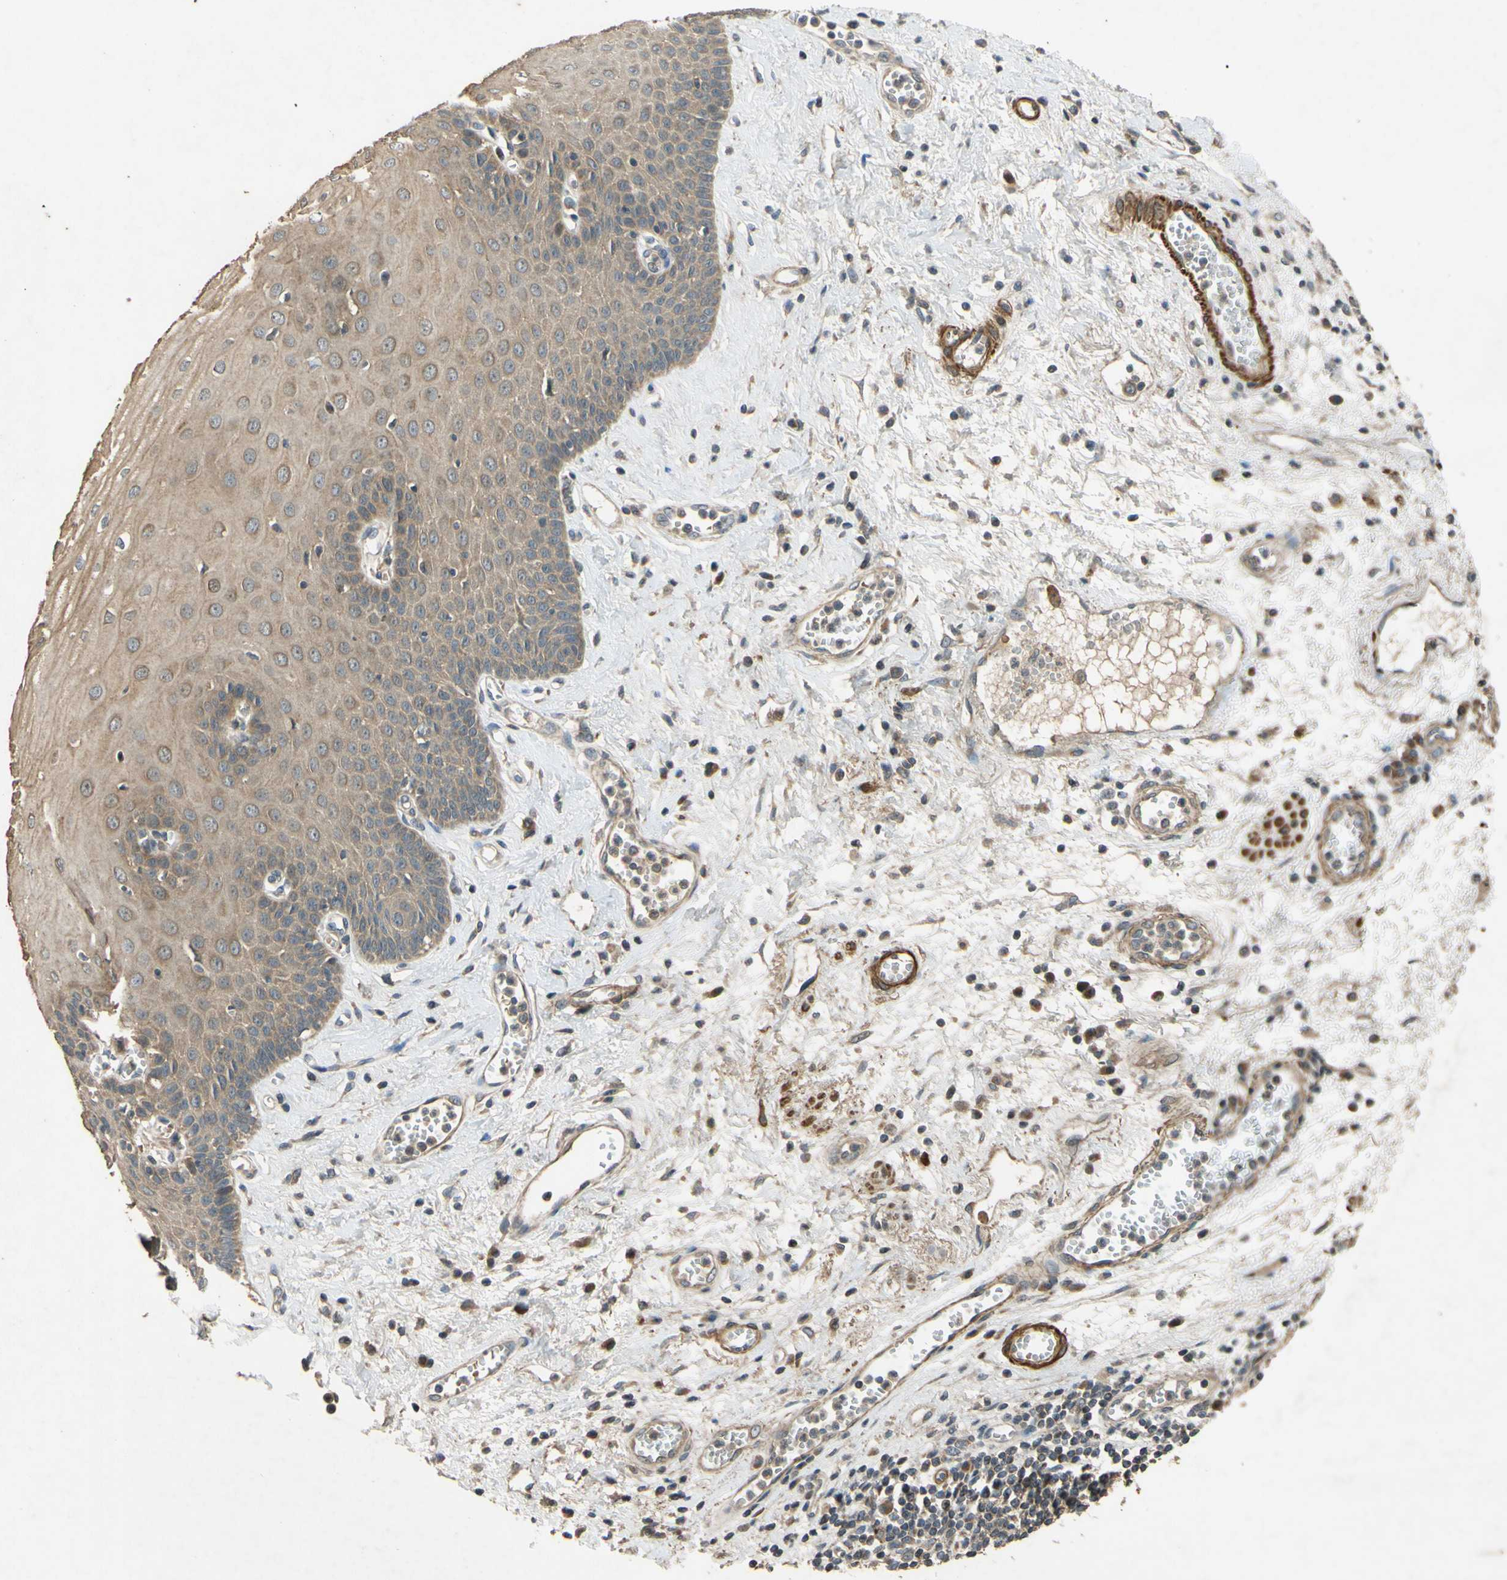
{"staining": {"intensity": "moderate", "quantity": "<25%", "location": "cytoplasmic/membranous"}, "tissue": "esophagus", "cell_type": "Squamous epithelial cells", "image_type": "normal", "snomed": [{"axis": "morphology", "description": "Normal tissue, NOS"}, {"axis": "morphology", "description": "Squamous cell carcinoma, NOS"}, {"axis": "topography", "description": "Esophagus"}], "caption": "Squamous epithelial cells reveal moderate cytoplasmic/membranous expression in about <25% of cells in benign esophagus.", "gene": "PARD6A", "patient": {"sex": "male", "age": 65}}